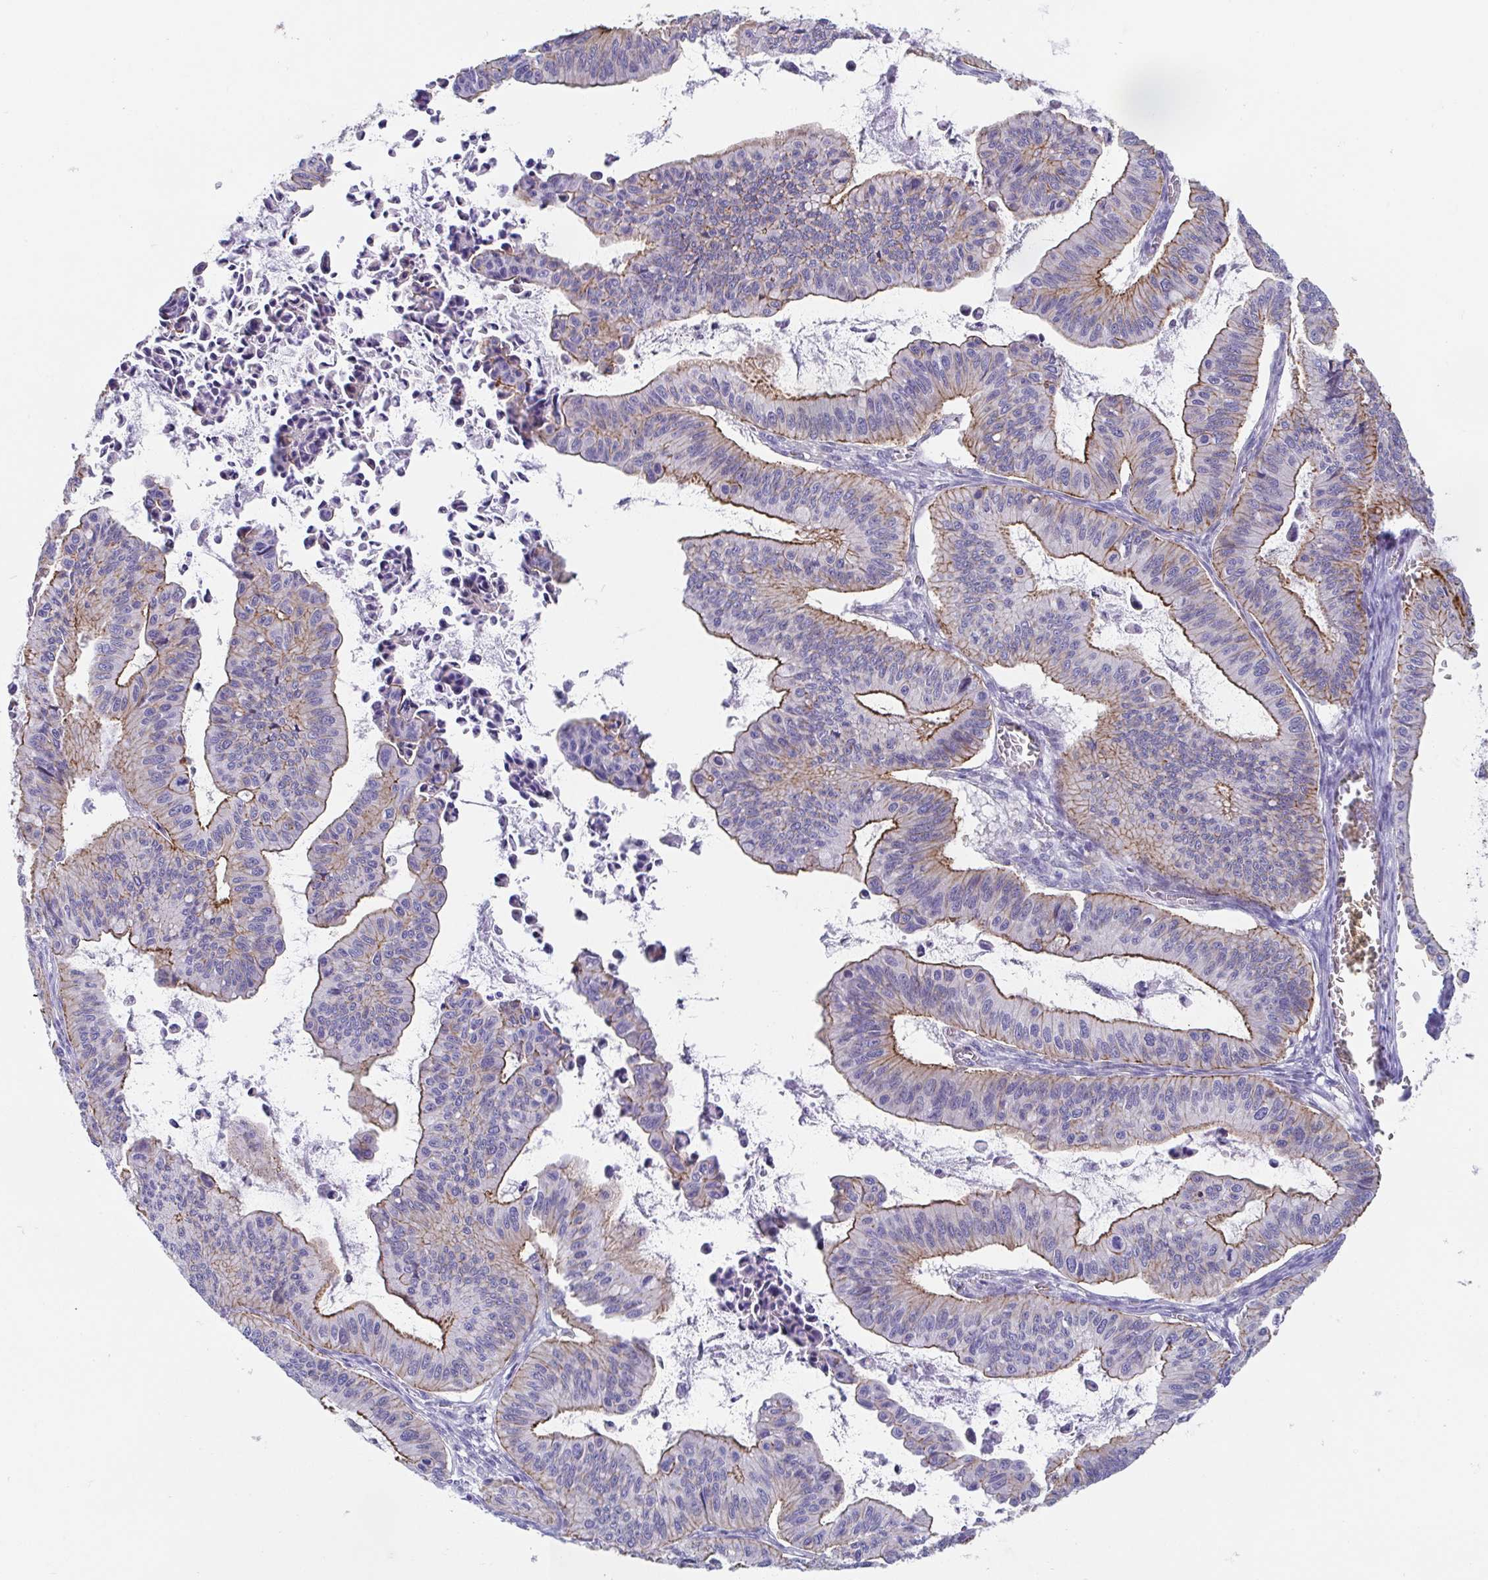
{"staining": {"intensity": "moderate", "quantity": "25%-75%", "location": "cytoplasmic/membranous"}, "tissue": "ovarian cancer", "cell_type": "Tumor cells", "image_type": "cancer", "snomed": [{"axis": "morphology", "description": "Cystadenocarcinoma, mucinous, NOS"}, {"axis": "topography", "description": "Ovary"}], "caption": "Ovarian cancer stained with DAB (3,3'-diaminobenzidine) immunohistochemistry displays medium levels of moderate cytoplasmic/membranous expression in about 25%-75% of tumor cells. (DAB = brown stain, brightfield microscopy at high magnification).", "gene": "TRAM2", "patient": {"sex": "female", "age": 72}}